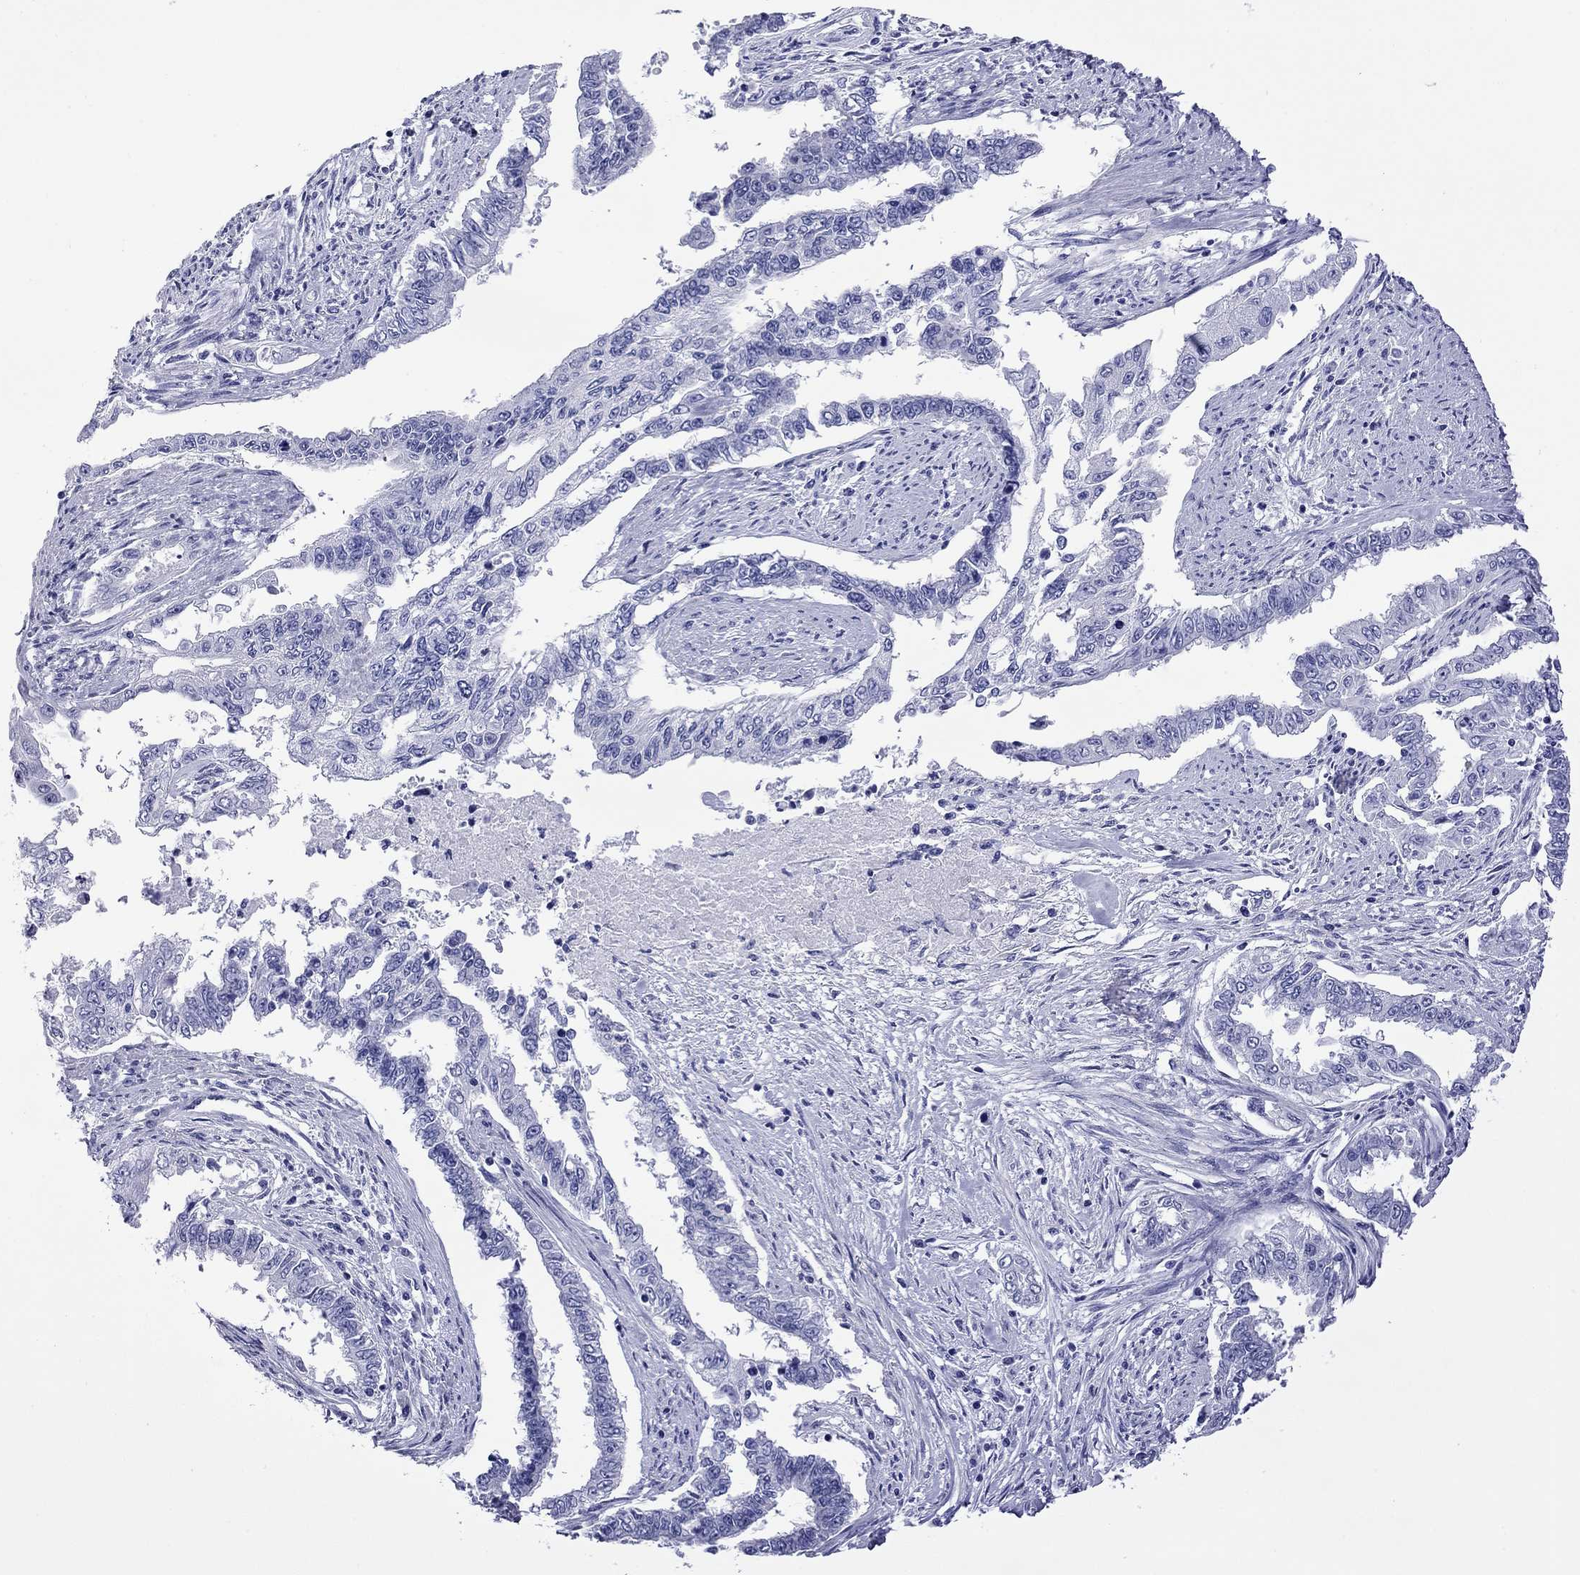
{"staining": {"intensity": "negative", "quantity": "none", "location": "none"}, "tissue": "endometrial cancer", "cell_type": "Tumor cells", "image_type": "cancer", "snomed": [{"axis": "morphology", "description": "Adenocarcinoma, NOS"}, {"axis": "topography", "description": "Uterus"}], "caption": "This is a micrograph of immunohistochemistry (IHC) staining of endometrial cancer (adenocarcinoma), which shows no expression in tumor cells. (DAB IHC visualized using brightfield microscopy, high magnification).", "gene": "FIGLA", "patient": {"sex": "female", "age": 59}}